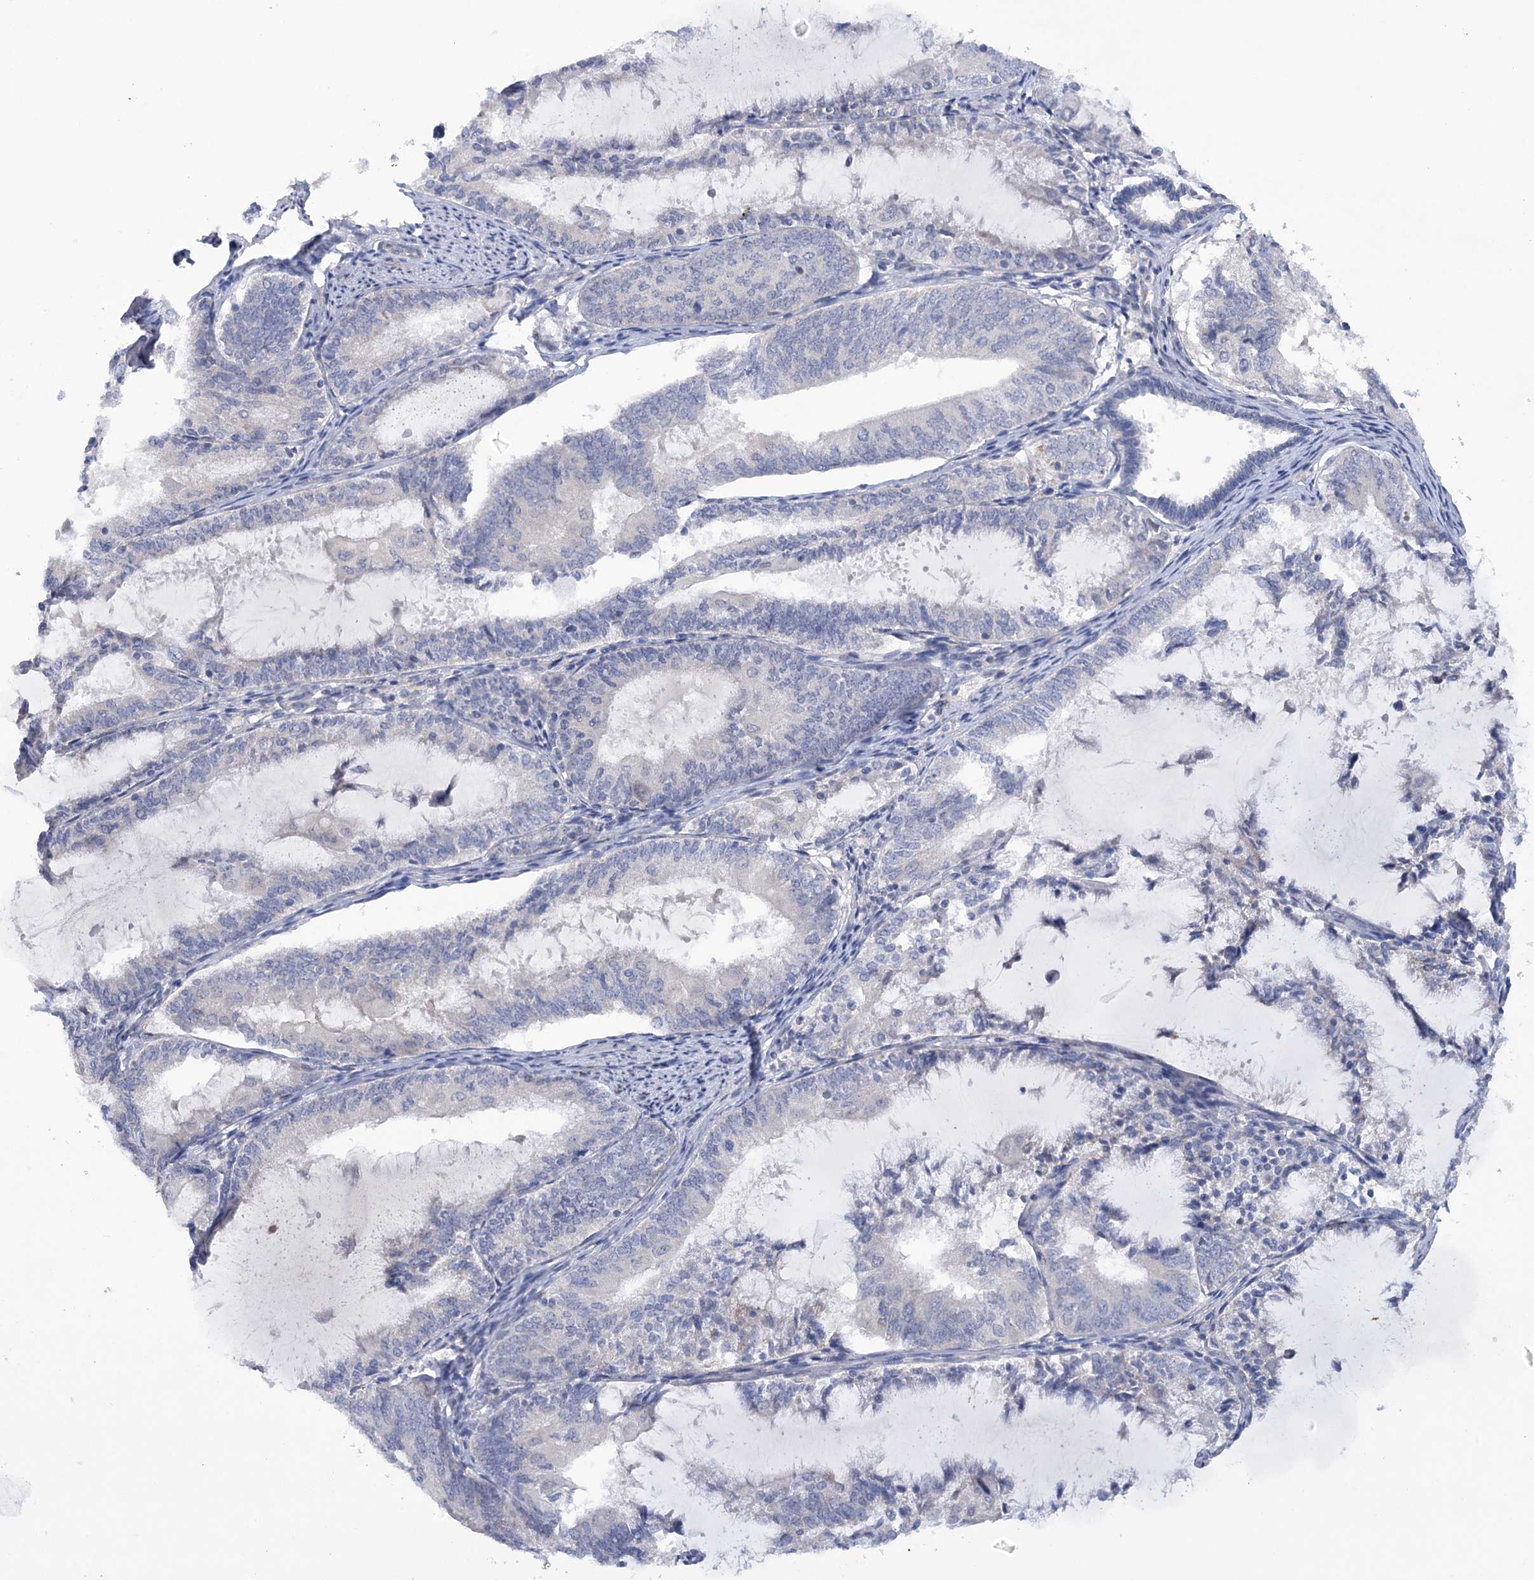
{"staining": {"intensity": "negative", "quantity": "none", "location": "none"}, "tissue": "endometrial cancer", "cell_type": "Tumor cells", "image_type": "cancer", "snomed": [{"axis": "morphology", "description": "Adenocarcinoma, NOS"}, {"axis": "topography", "description": "Endometrium"}], "caption": "An immunohistochemistry (IHC) image of endometrial adenocarcinoma is shown. There is no staining in tumor cells of endometrial adenocarcinoma.", "gene": "DCUN1D1", "patient": {"sex": "female", "age": 81}}